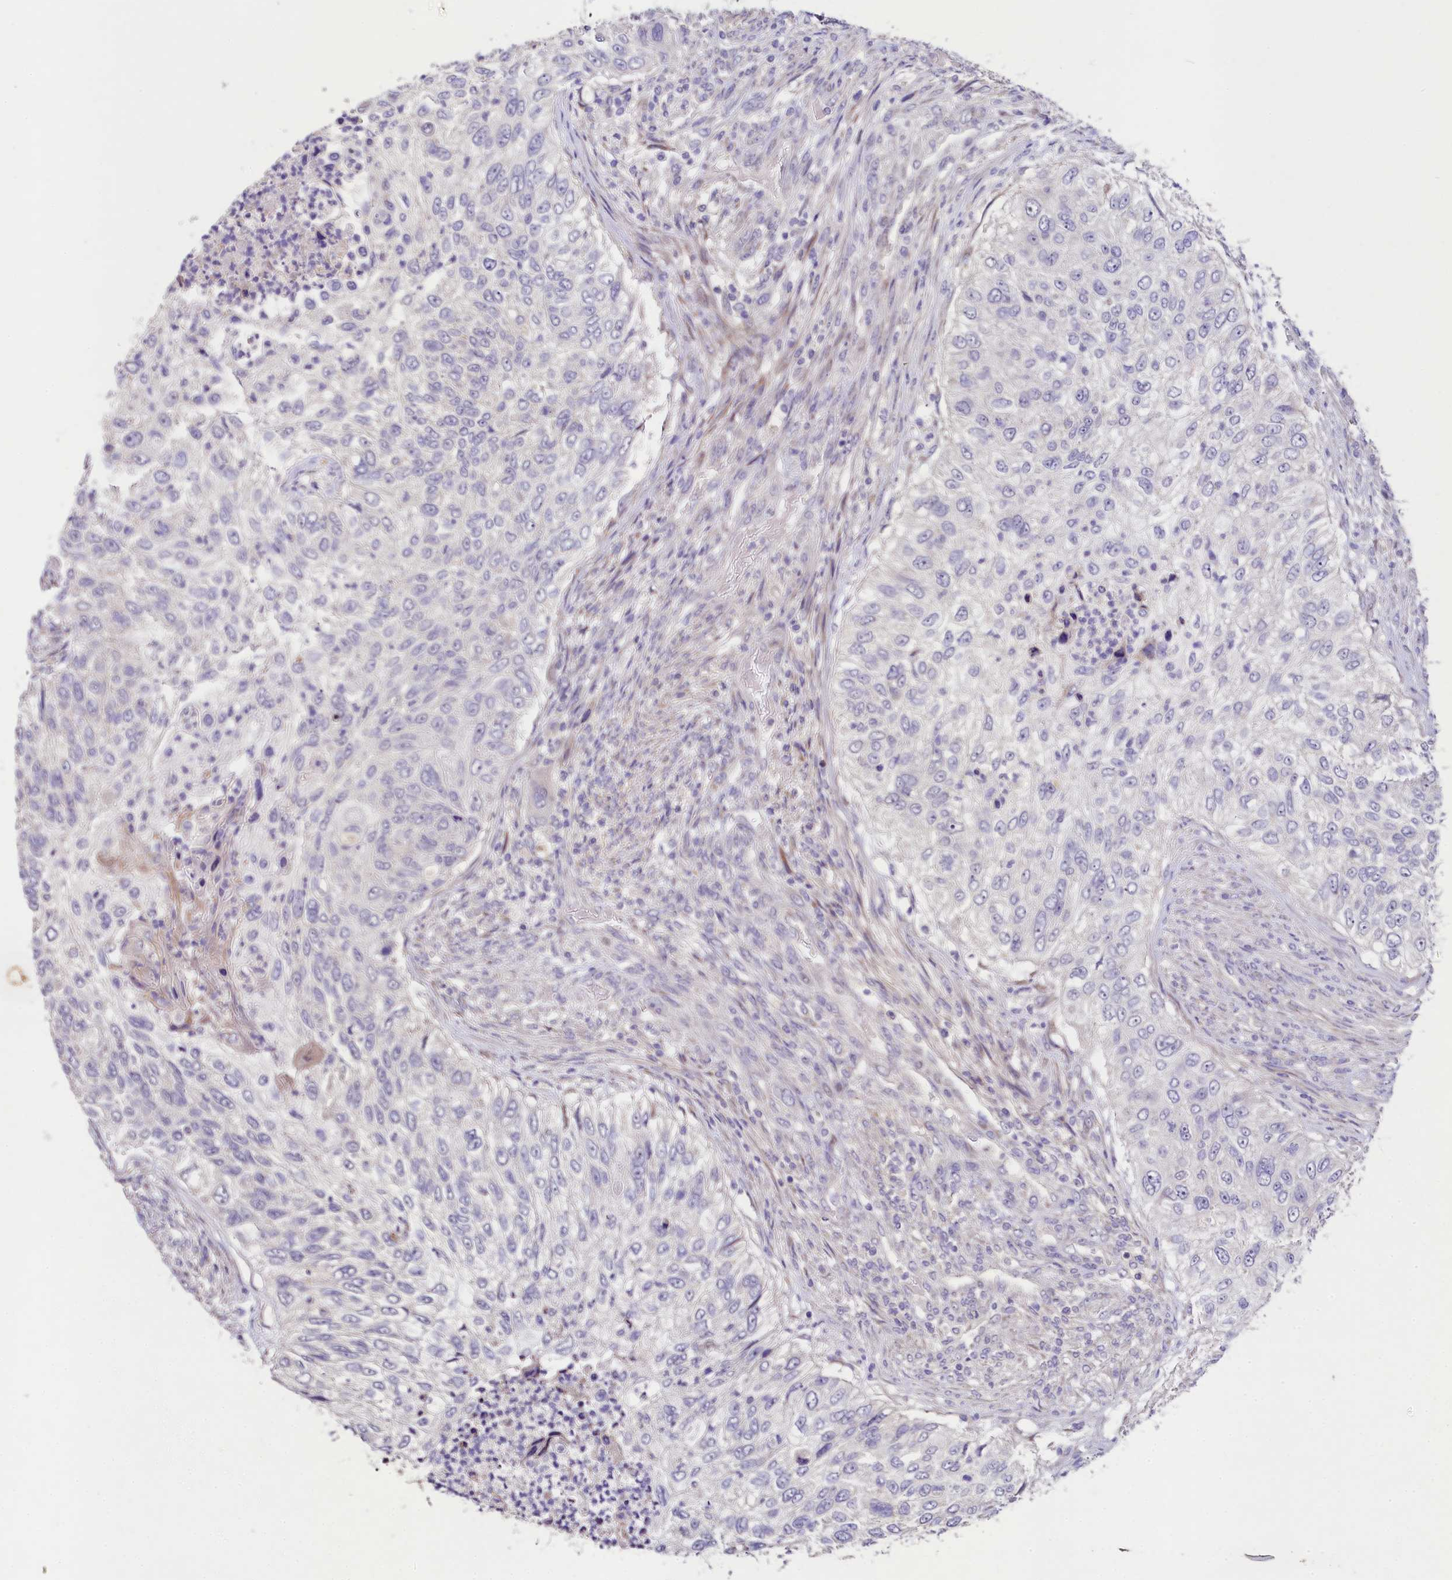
{"staining": {"intensity": "negative", "quantity": "none", "location": "none"}, "tissue": "urothelial cancer", "cell_type": "Tumor cells", "image_type": "cancer", "snomed": [{"axis": "morphology", "description": "Urothelial carcinoma, High grade"}, {"axis": "topography", "description": "Urinary bladder"}], "caption": "High power microscopy micrograph of an IHC image of urothelial carcinoma (high-grade), revealing no significant positivity in tumor cells.", "gene": "FXYD6", "patient": {"sex": "female", "age": 60}}